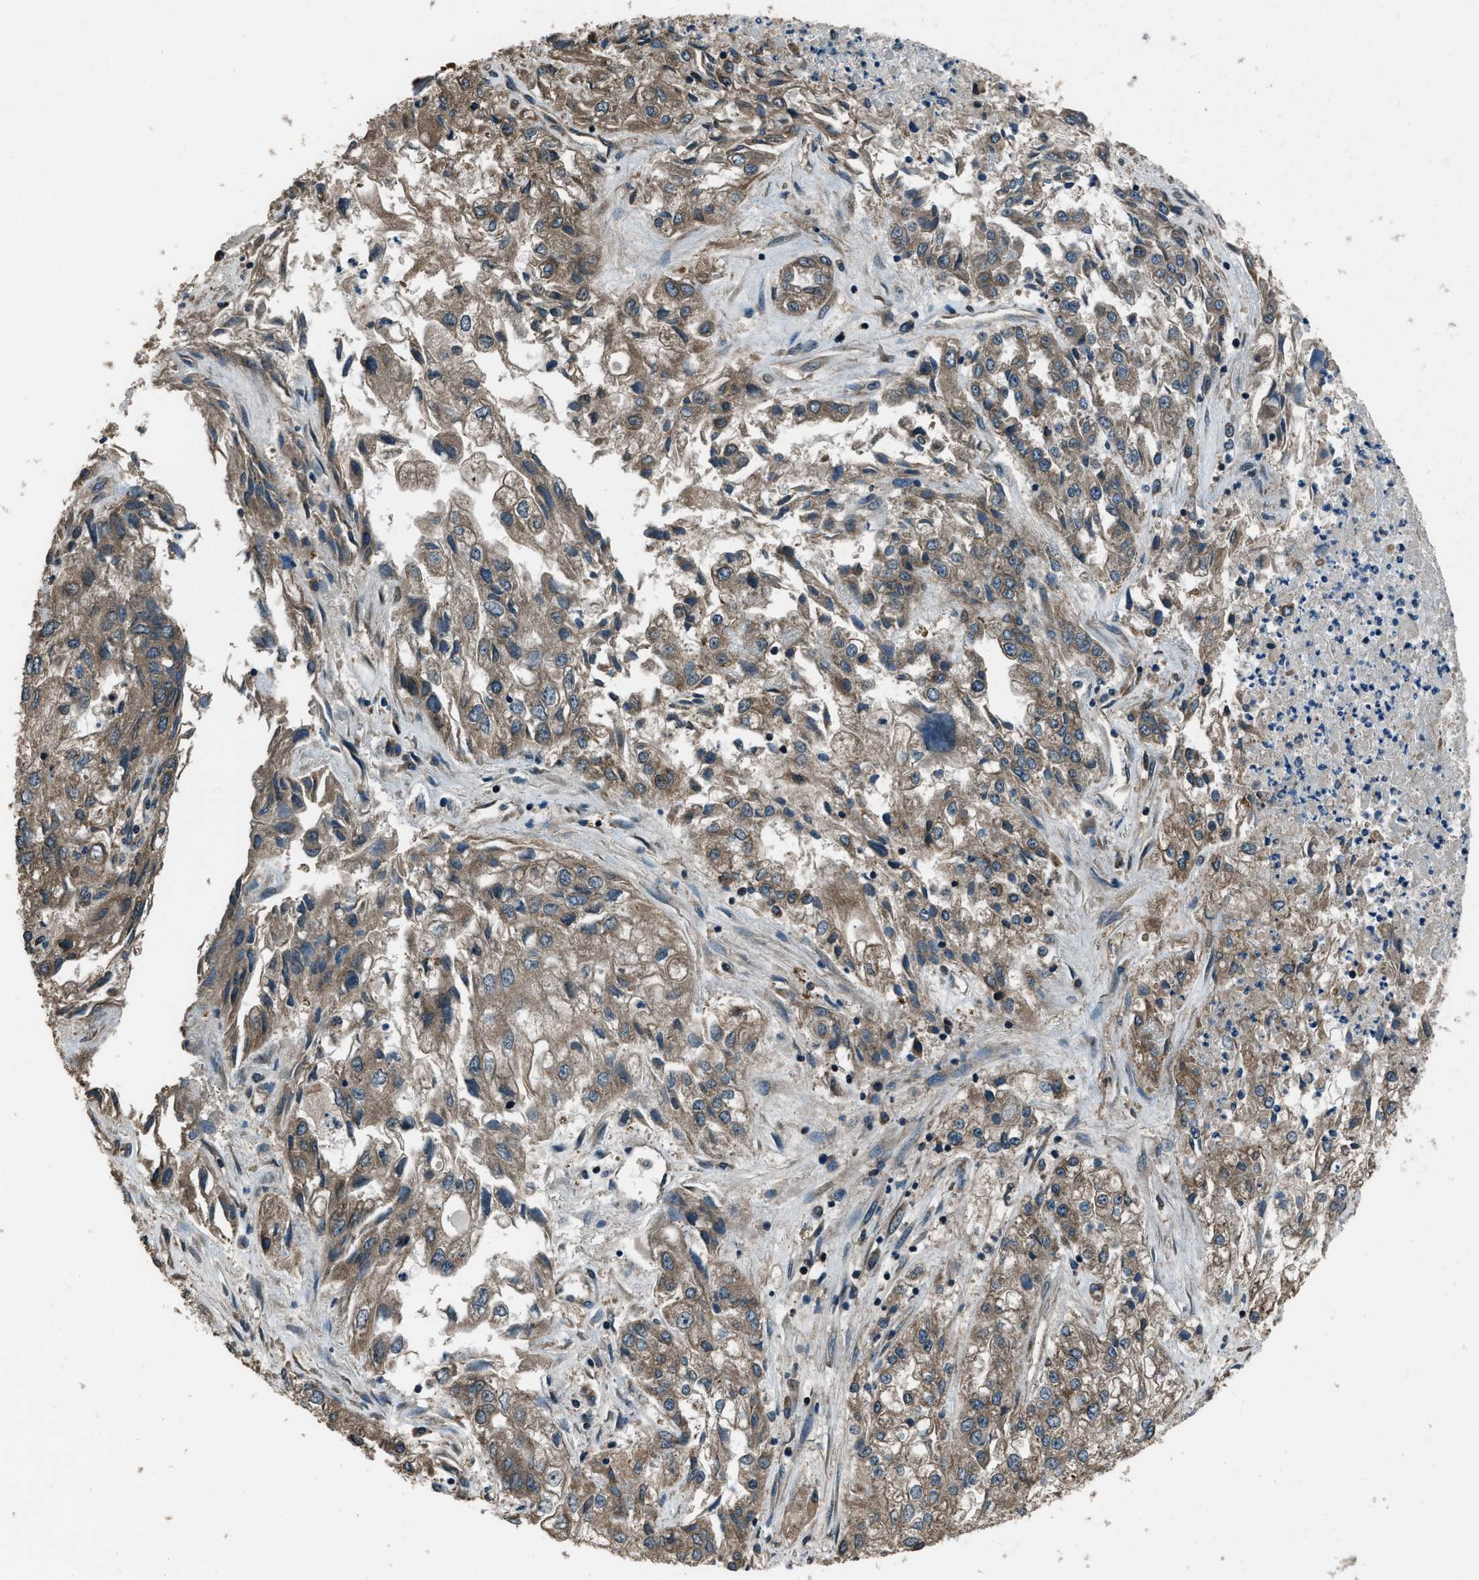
{"staining": {"intensity": "moderate", "quantity": ">75%", "location": "cytoplasmic/membranous"}, "tissue": "endometrial cancer", "cell_type": "Tumor cells", "image_type": "cancer", "snomed": [{"axis": "morphology", "description": "Adenocarcinoma, NOS"}, {"axis": "topography", "description": "Endometrium"}], "caption": "Adenocarcinoma (endometrial) stained with a protein marker displays moderate staining in tumor cells.", "gene": "TRIM4", "patient": {"sex": "female", "age": 49}}